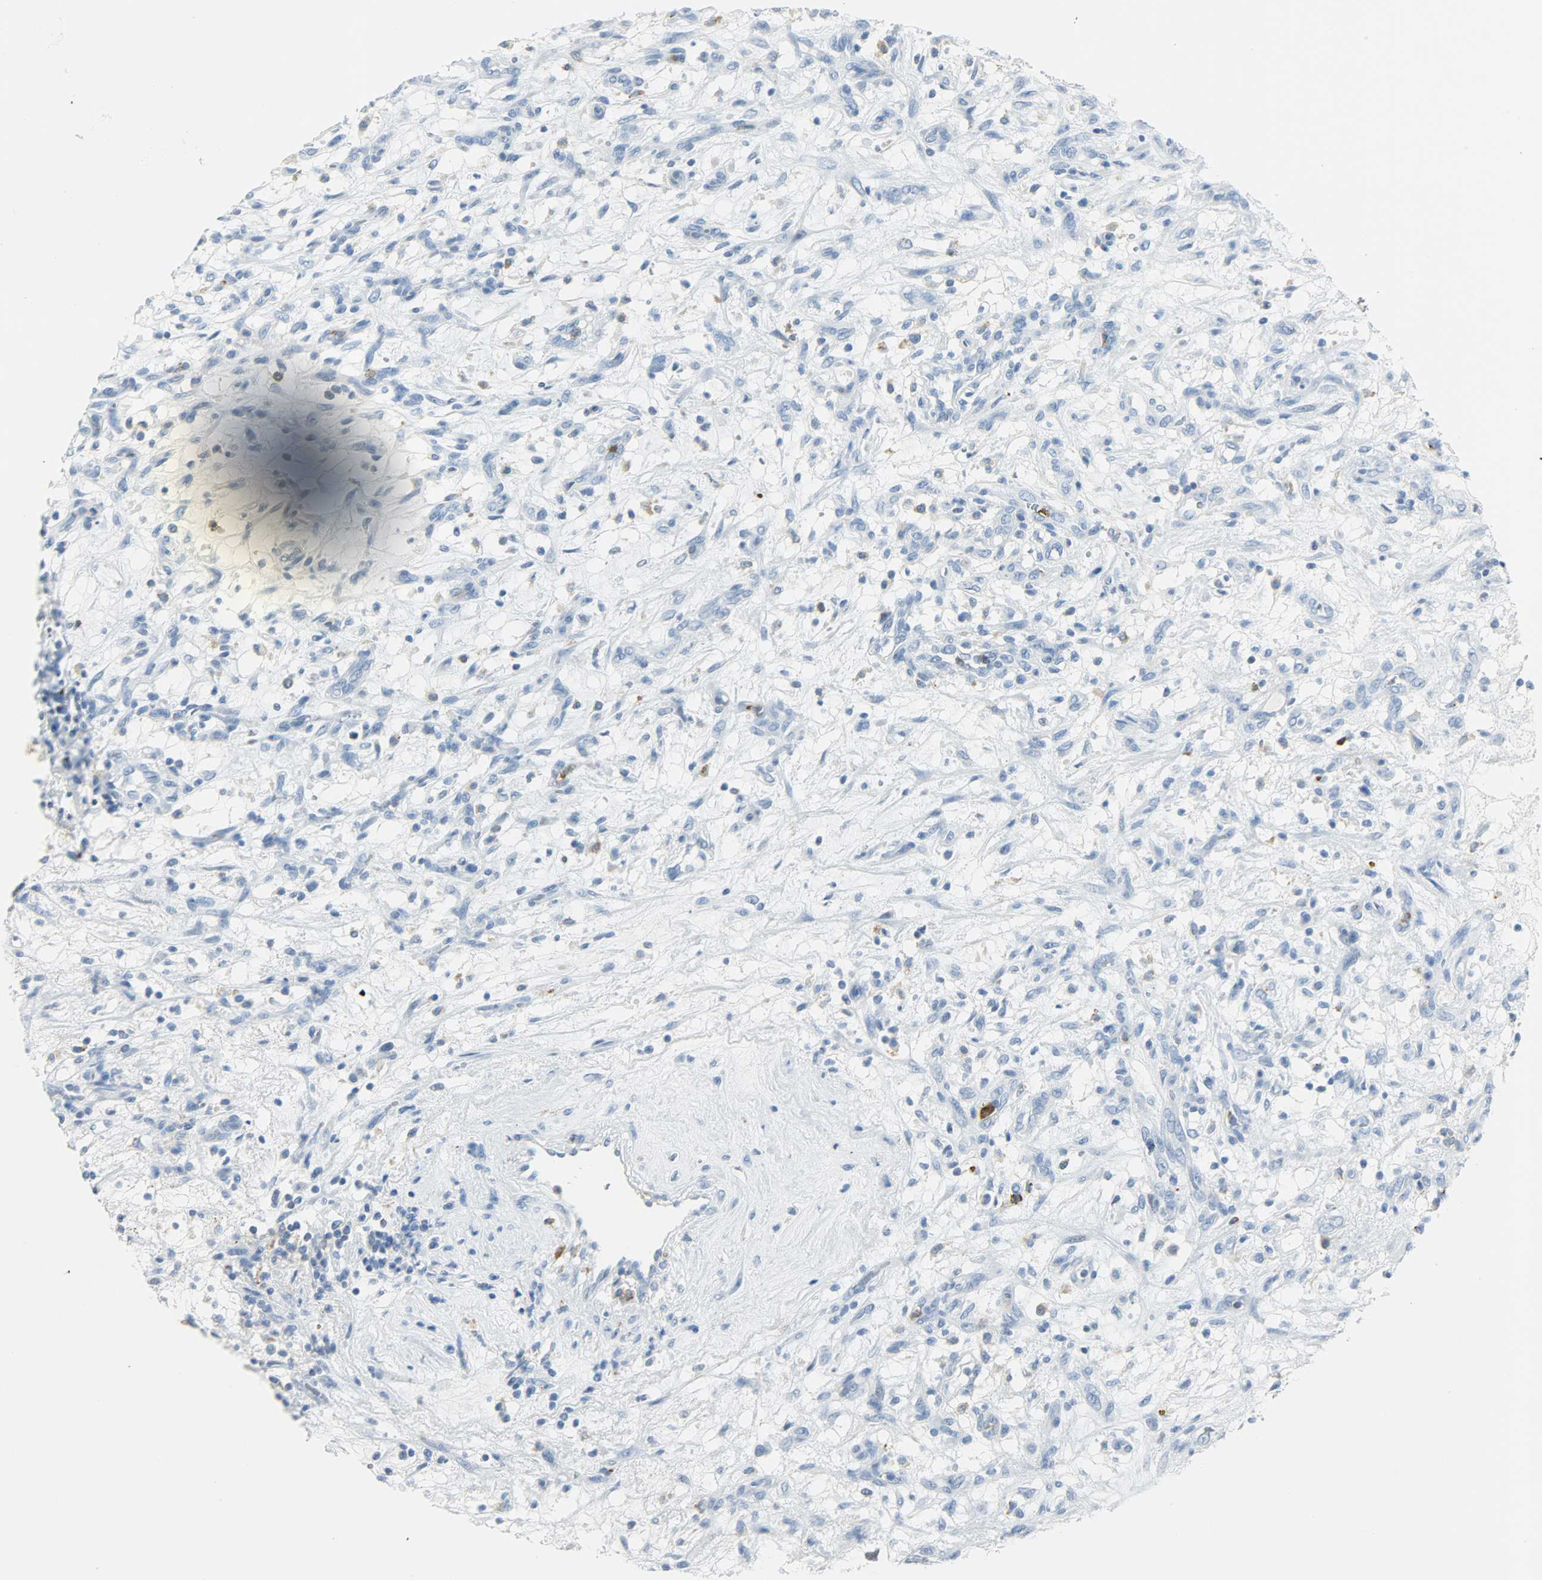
{"staining": {"intensity": "negative", "quantity": "none", "location": "none"}, "tissue": "renal cancer", "cell_type": "Tumor cells", "image_type": "cancer", "snomed": [{"axis": "morphology", "description": "Adenocarcinoma, NOS"}, {"axis": "topography", "description": "Kidney"}], "caption": "An immunohistochemistry (IHC) micrograph of renal adenocarcinoma is shown. There is no staining in tumor cells of renal adenocarcinoma.", "gene": "PTPN6", "patient": {"sex": "female", "age": 57}}